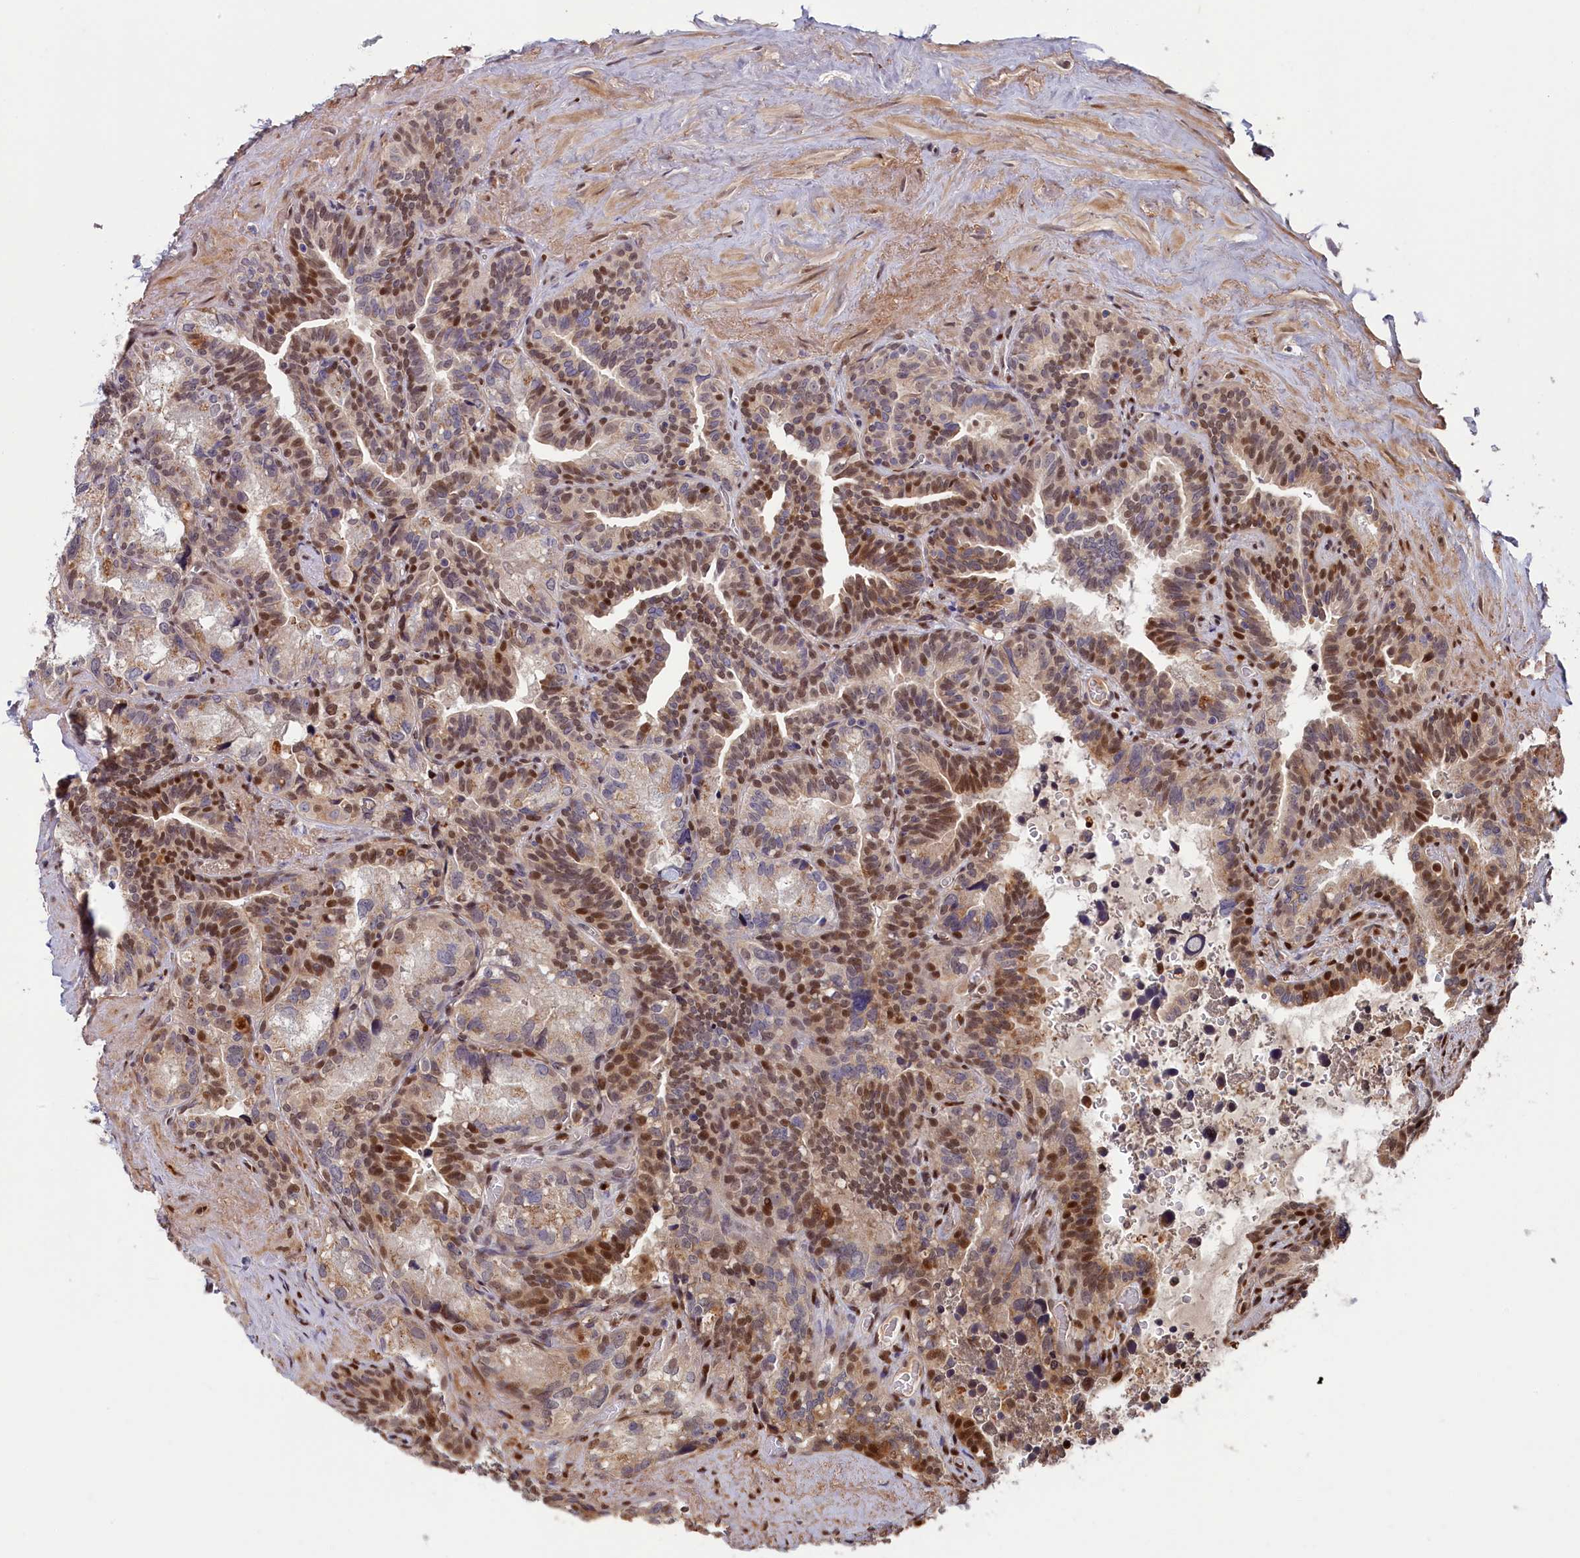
{"staining": {"intensity": "moderate", "quantity": "25%-75%", "location": "nuclear"}, "tissue": "seminal vesicle", "cell_type": "Glandular cells", "image_type": "normal", "snomed": [{"axis": "morphology", "description": "Normal tissue, NOS"}, {"axis": "topography", "description": "Seminal veicle"}], "caption": "Seminal vesicle stained for a protein (brown) displays moderate nuclear positive expression in approximately 25%-75% of glandular cells.", "gene": "CHST12", "patient": {"sex": "male", "age": 68}}